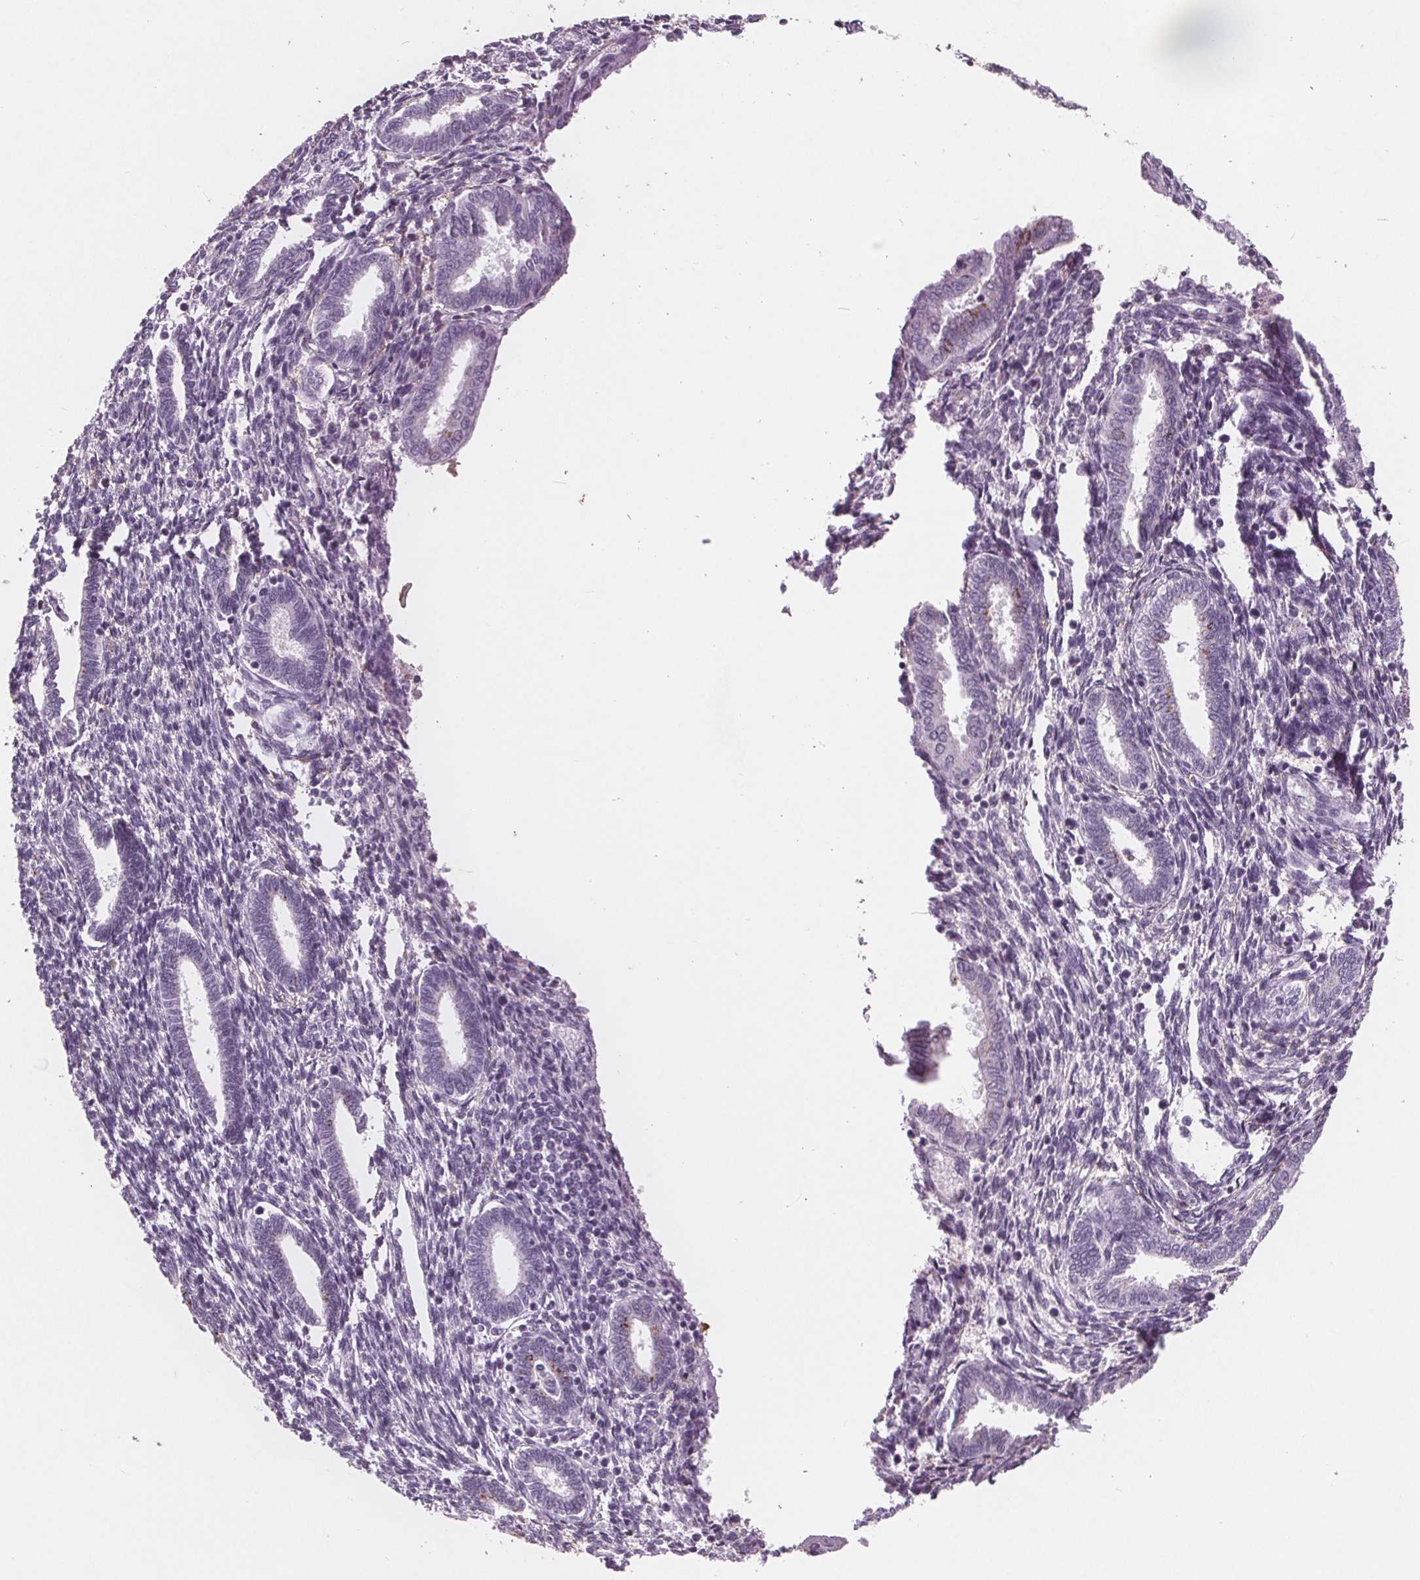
{"staining": {"intensity": "negative", "quantity": "none", "location": "none"}, "tissue": "endometrium", "cell_type": "Cells in endometrial stroma", "image_type": "normal", "snomed": [{"axis": "morphology", "description": "Normal tissue, NOS"}, {"axis": "topography", "description": "Endometrium"}], "caption": "An IHC micrograph of benign endometrium is shown. There is no staining in cells in endometrial stroma of endometrium. (DAB immunohistochemistry (IHC) visualized using brightfield microscopy, high magnification).", "gene": "PTPN14", "patient": {"sex": "female", "age": 42}}